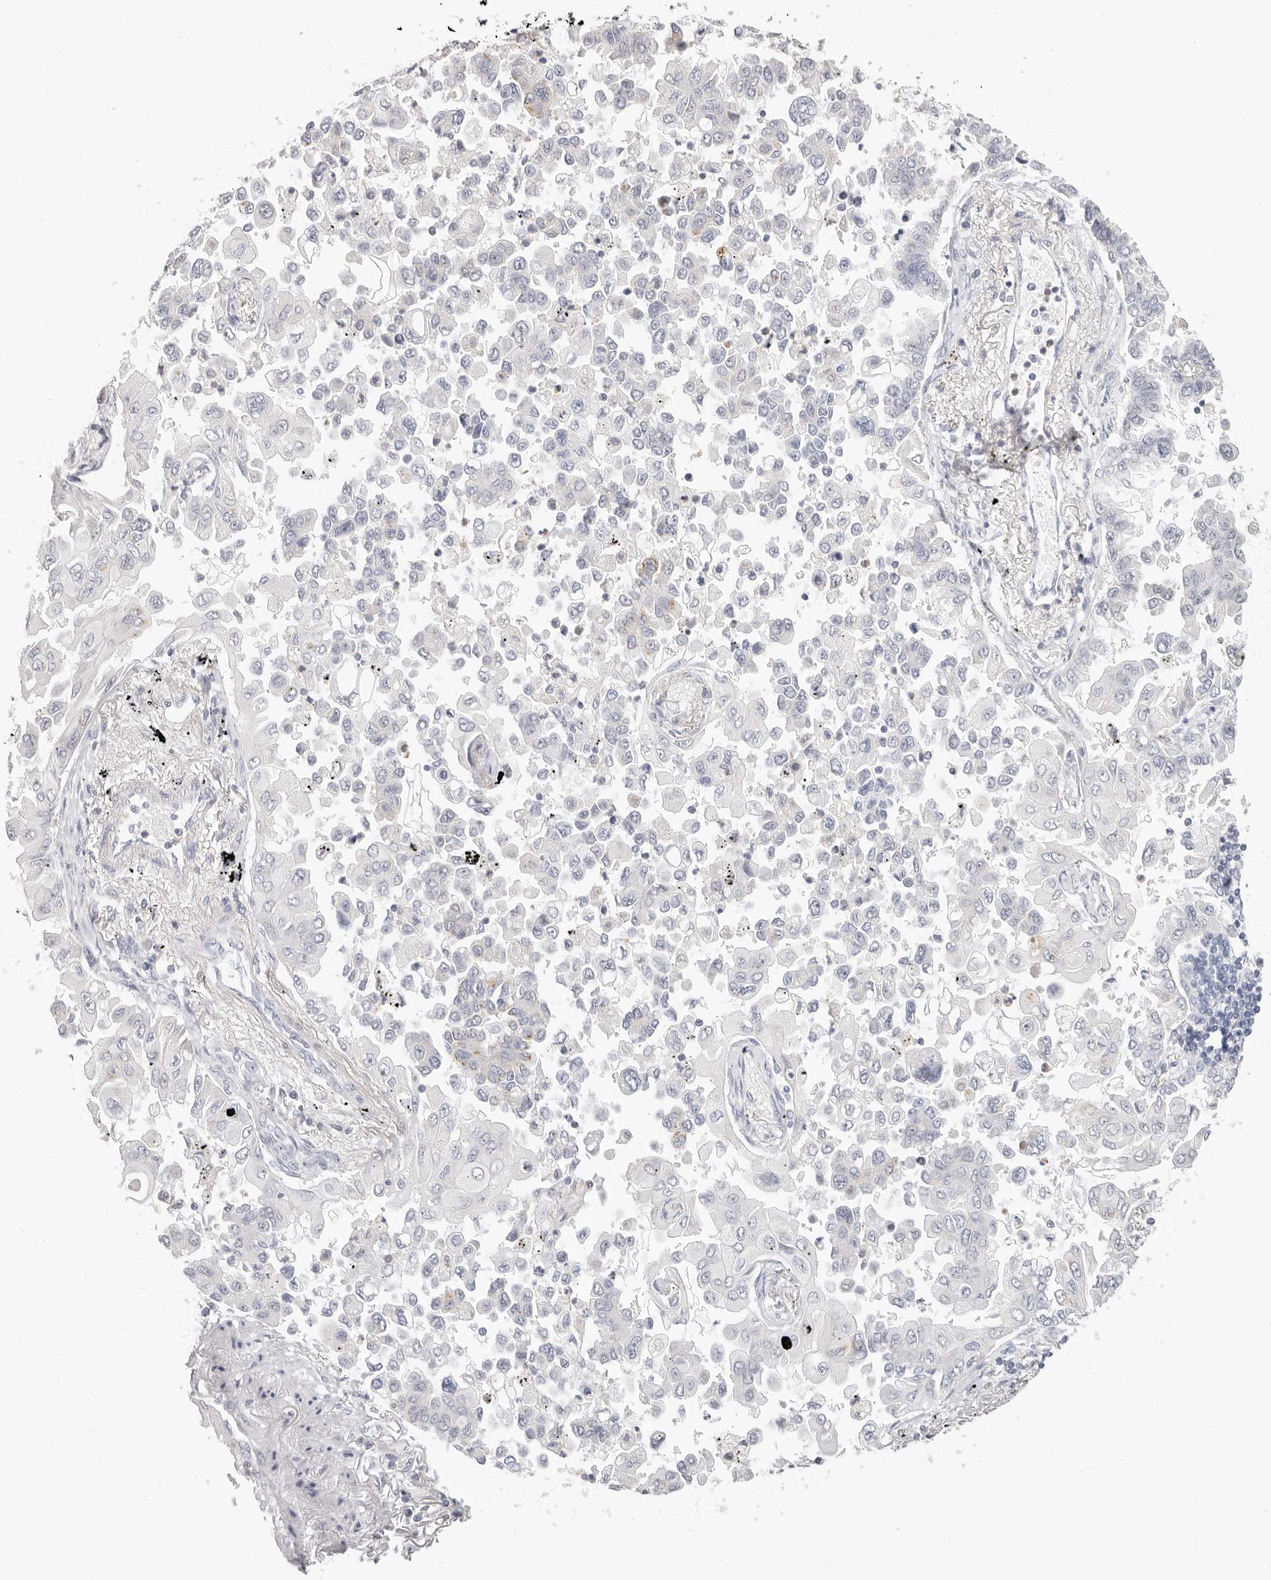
{"staining": {"intensity": "negative", "quantity": "none", "location": "none"}, "tissue": "lung cancer", "cell_type": "Tumor cells", "image_type": "cancer", "snomed": [{"axis": "morphology", "description": "Adenocarcinoma, NOS"}, {"axis": "topography", "description": "Lung"}], "caption": "Immunohistochemistry (IHC) image of human lung cancer (adenocarcinoma) stained for a protein (brown), which displays no expression in tumor cells. (Brightfield microscopy of DAB (3,3'-diaminobenzidine) immunohistochemistry (IHC) at high magnification).", "gene": "ASCL1", "patient": {"sex": "female", "age": 67}}